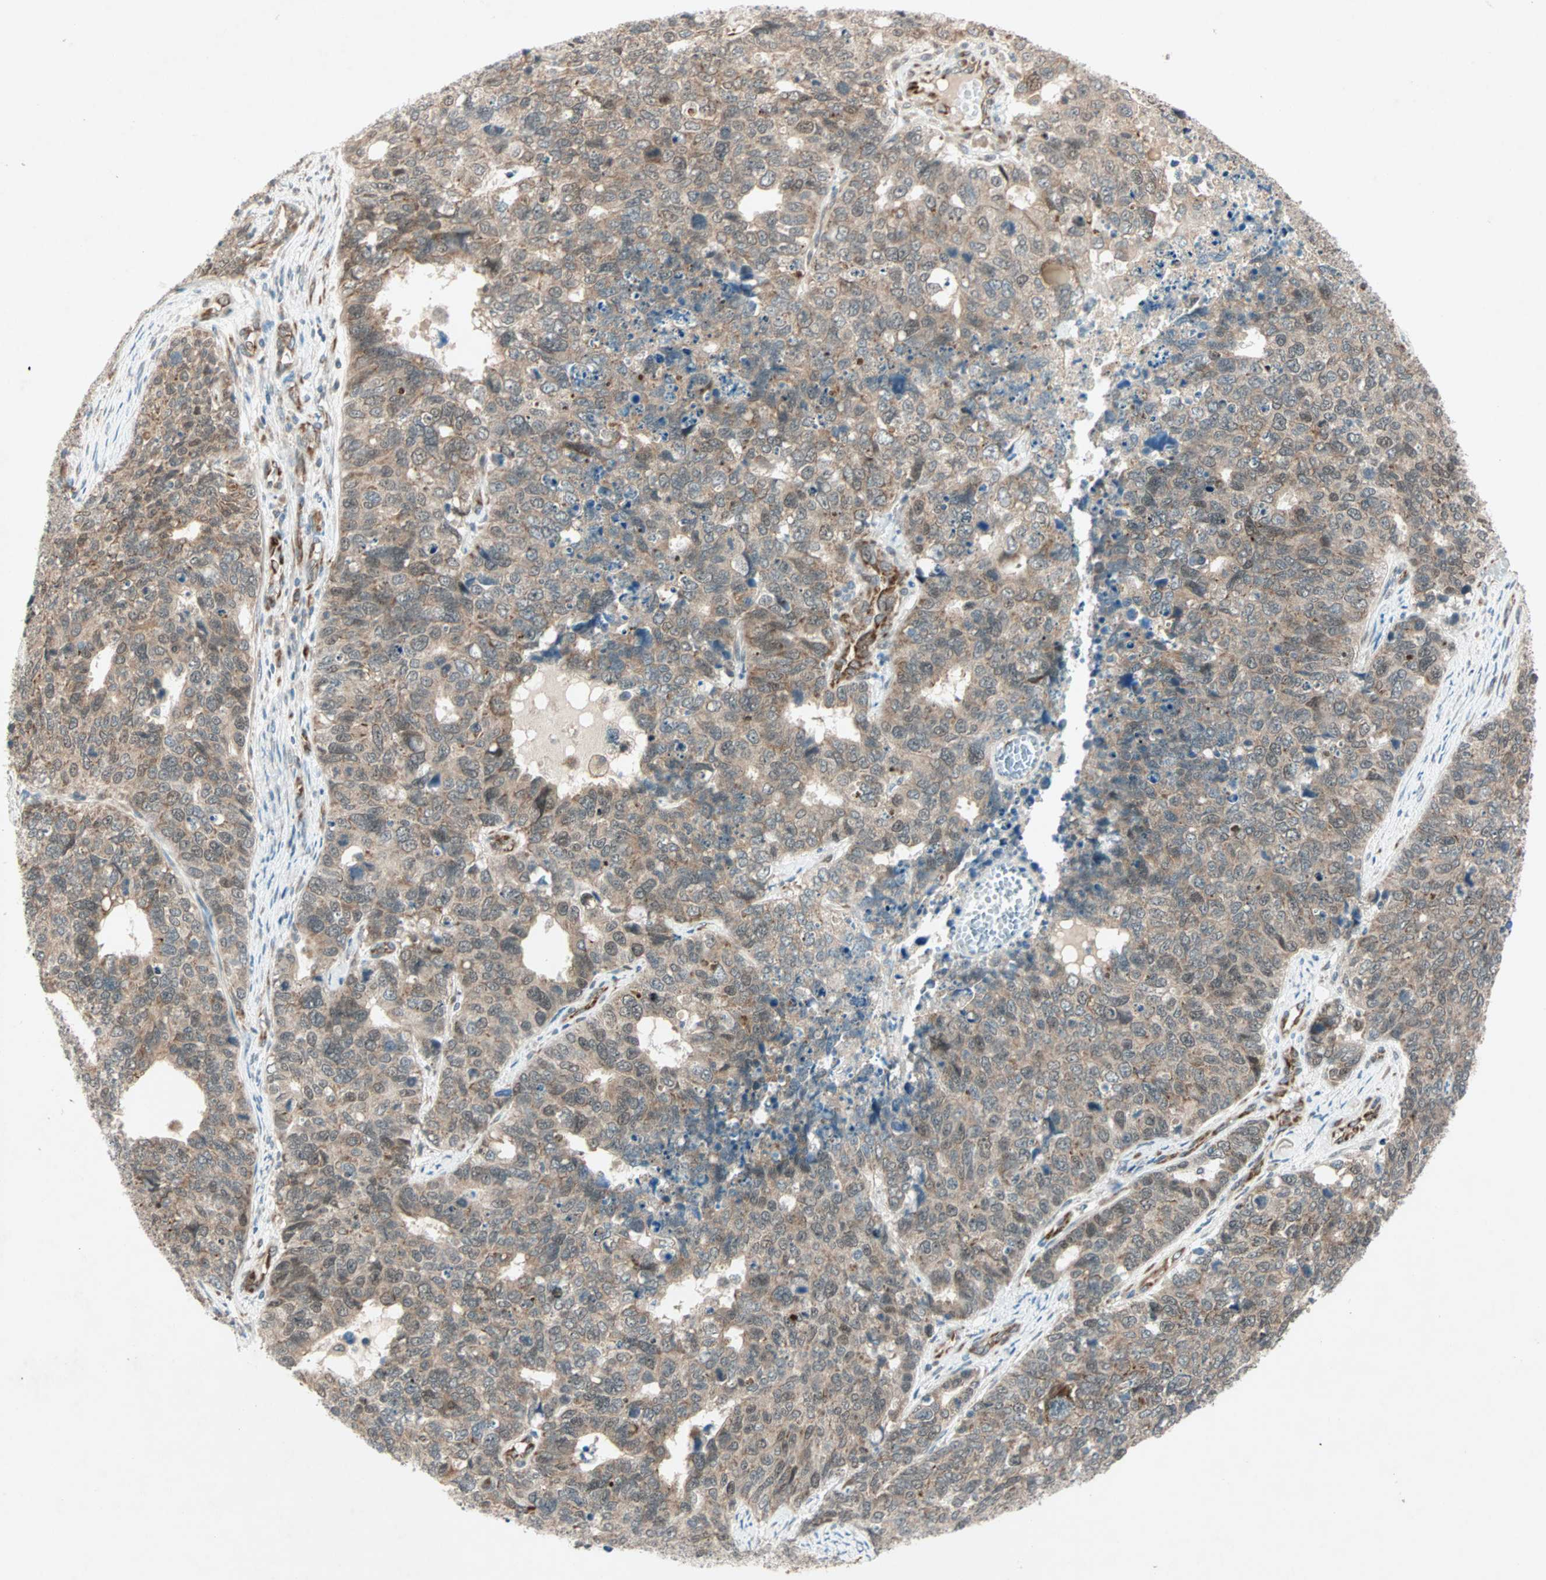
{"staining": {"intensity": "weak", "quantity": ">75%", "location": "cytoplasmic/membranous,nuclear"}, "tissue": "cervical cancer", "cell_type": "Tumor cells", "image_type": "cancer", "snomed": [{"axis": "morphology", "description": "Squamous cell carcinoma, NOS"}, {"axis": "topography", "description": "Cervix"}], "caption": "Weak cytoplasmic/membranous and nuclear protein positivity is present in about >75% of tumor cells in cervical squamous cell carcinoma.", "gene": "ZNF37A", "patient": {"sex": "female", "age": 63}}